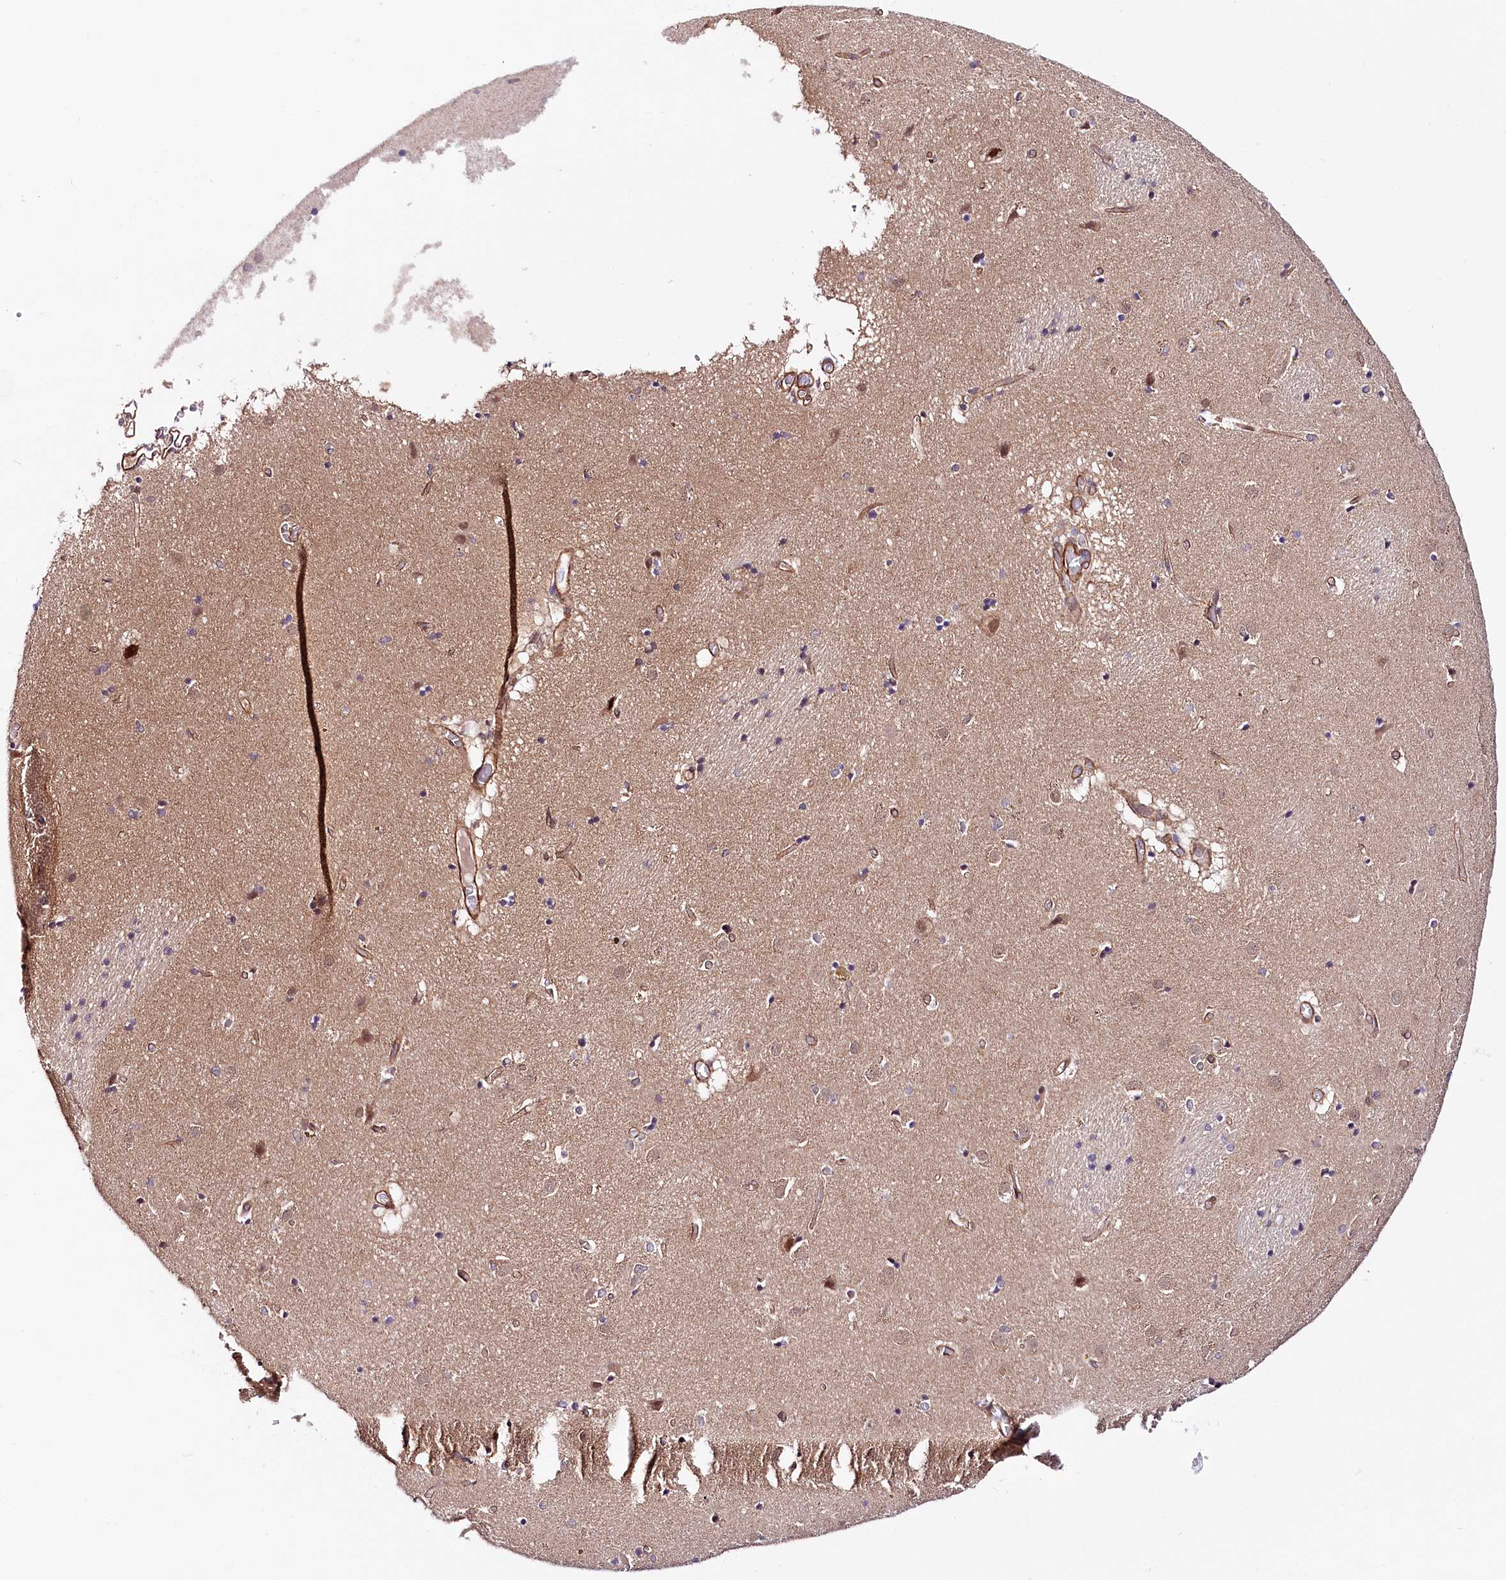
{"staining": {"intensity": "negative", "quantity": "none", "location": "none"}, "tissue": "caudate", "cell_type": "Glial cells", "image_type": "normal", "snomed": [{"axis": "morphology", "description": "Normal tissue, NOS"}, {"axis": "topography", "description": "Lateral ventricle wall"}], "caption": "A high-resolution histopathology image shows IHC staining of benign caudate, which demonstrates no significant expression in glial cells.", "gene": "PPP2R5B", "patient": {"sex": "male", "age": 70}}